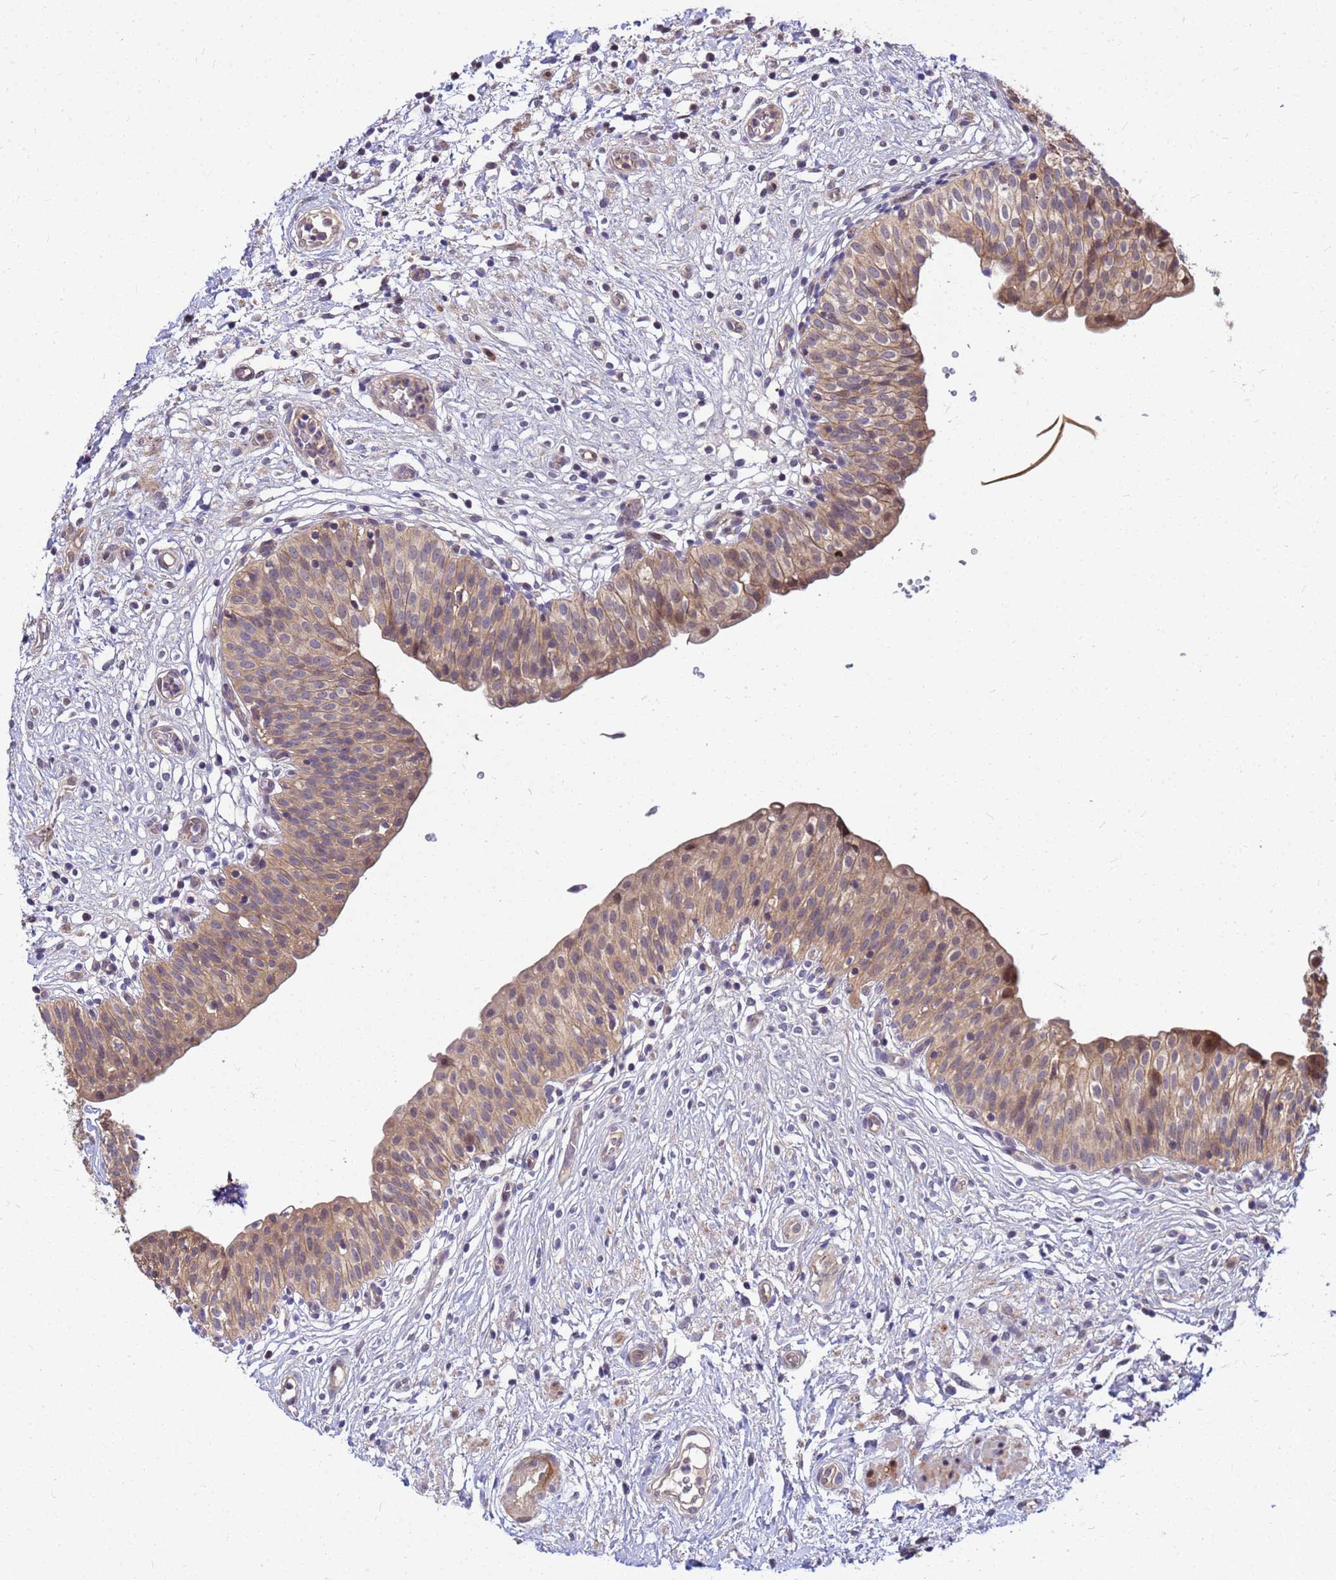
{"staining": {"intensity": "moderate", "quantity": ">75%", "location": "cytoplasmic/membranous"}, "tissue": "urinary bladder", "cell_type": "Urothelial cells", "image_type": "normal", "snomed": [{"axis": "morphology", "description": "Normal tissue, NOS"}, {"axis": "topography", "description": "Urinary bladder"}], "caption": "Moderate cytoplasmic/membranous positivity for a protein is identified in about >75% of urothelial cells of unremarkable urinary bladder using IHC.", "gene": "DUS4L", "patient": {"sex": "male", "age": 55}}